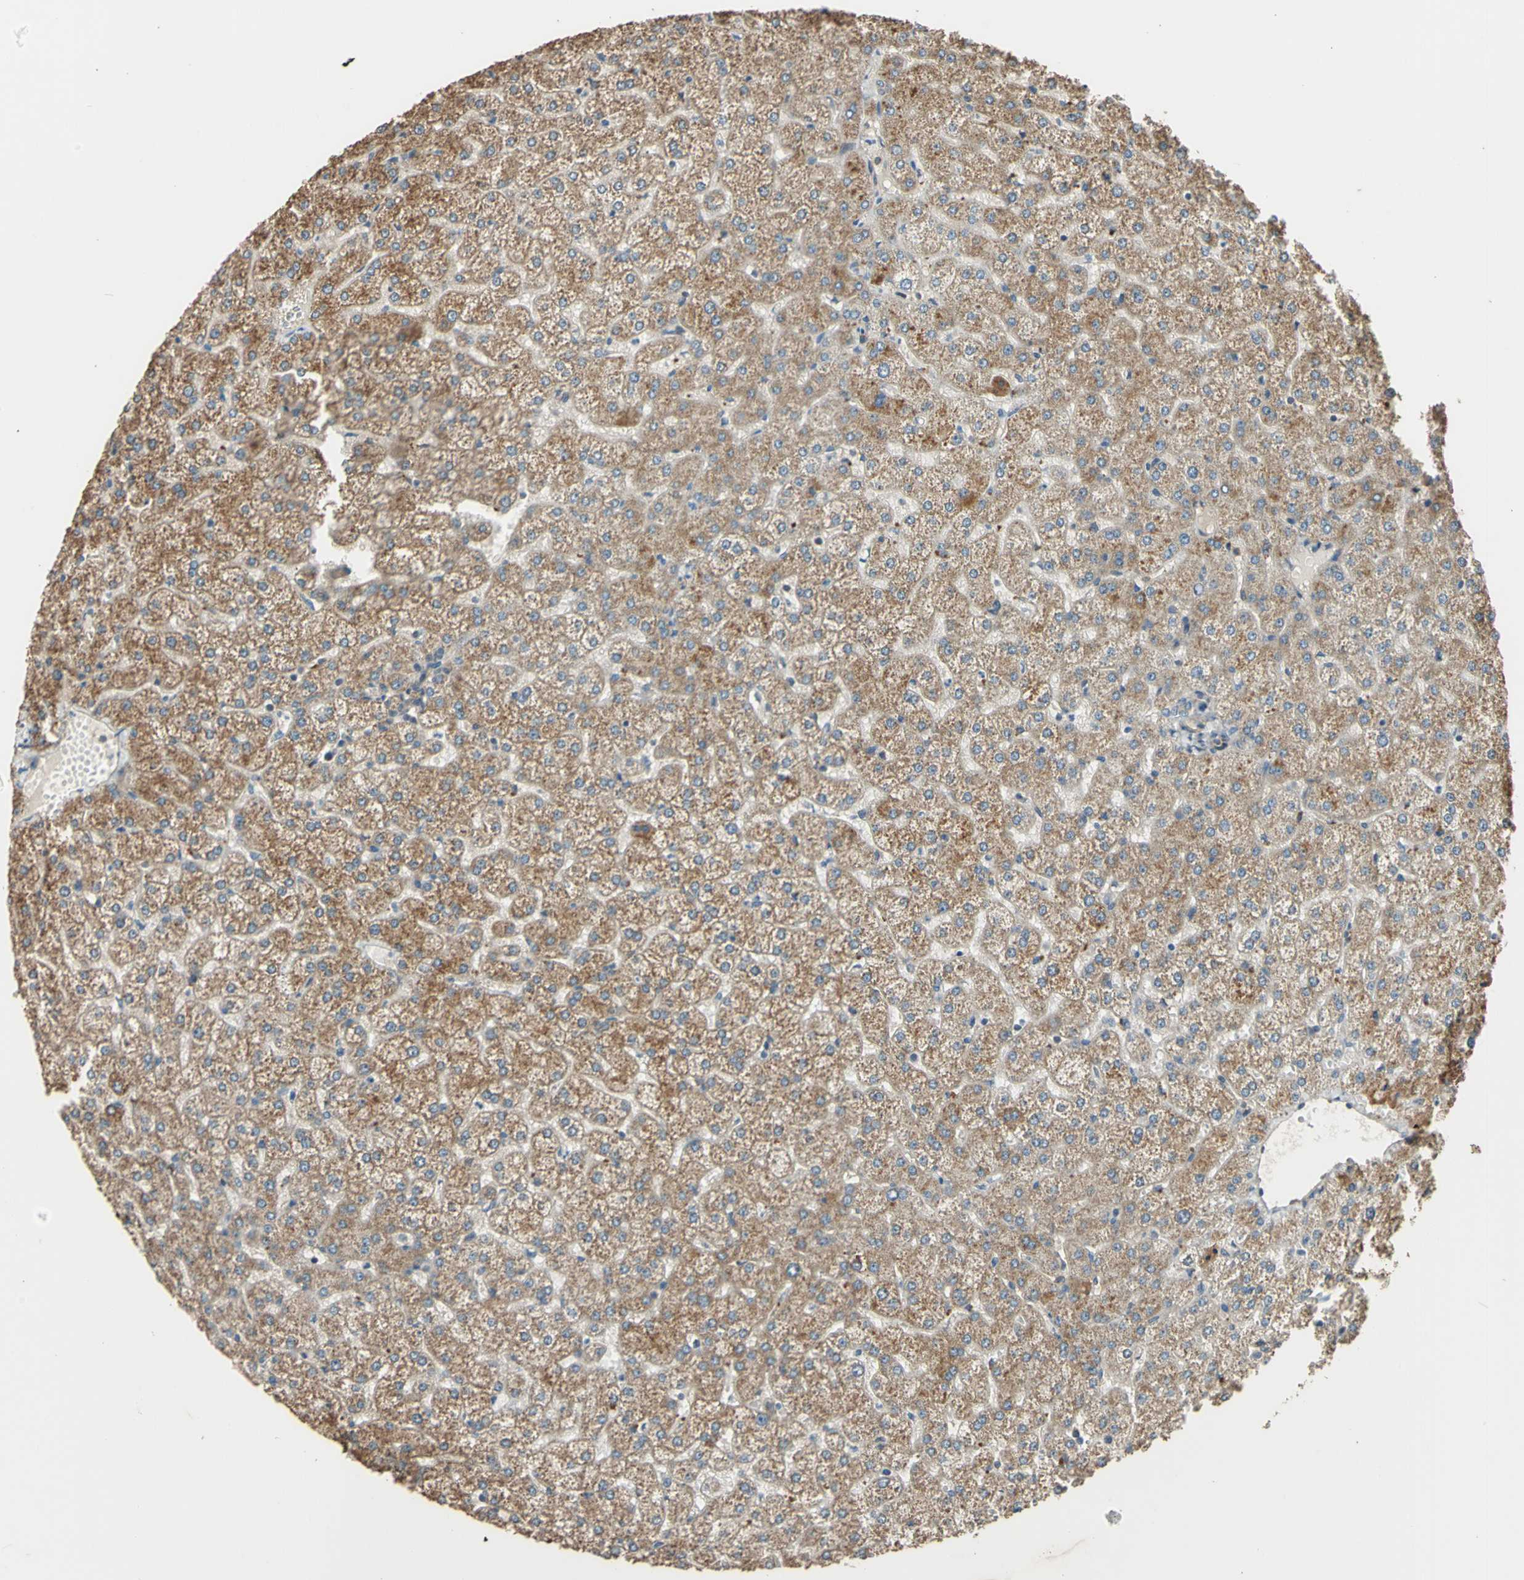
{"staining": {"intensity": "weak", "quantity": ">75%", "location": "cytoplasmic/membranous"}, "tissue": "liver", "cell_type": "Cholangiocytes", "image_type": "normal", "snomed": [{"axis": "morphology", "description": "Normal tissue, NOS"}, {"axis": "topography", "description": "Liver"}], "caption": "This micrograph shows immunohistochemistry staining of unremarkable human liver, with low weak cytoplasmic/membranous positivity in about >75% of cholangiocytes.", "gene": "EFNB2", "patient": {"sex": "female", "age": 32}}